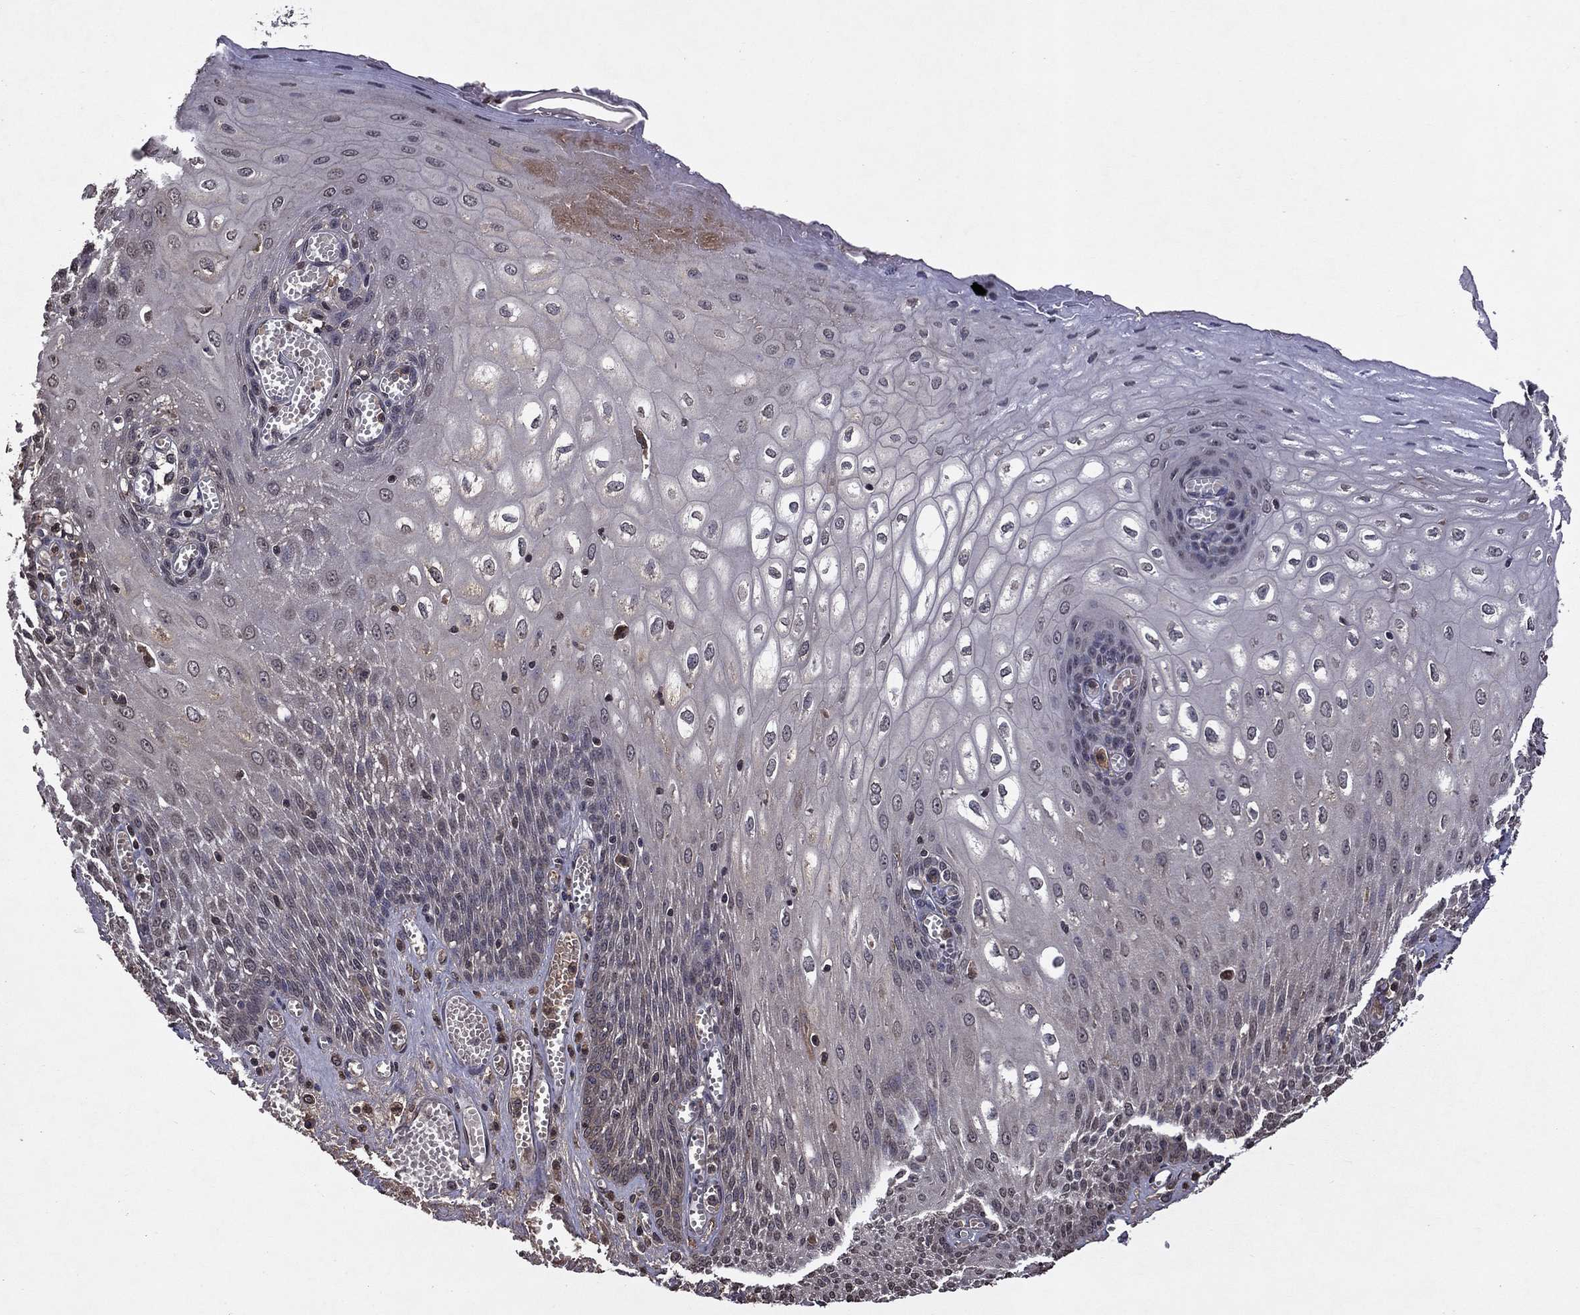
{"staining": {"intensity": "moderate", "quantity": "<25%", "location": "cytoplasmic/membranous"}, "tissue": "esophagus", "cell_type": "Squamous epithelial cells", "image_type": "normal", "snomed": [{"axis": "morphology", "description": "Normal tissue, NOS"}, {"axis": "topography", "description": "Esophagus"}], "caption": "Brown immunohistochemical staining in unremarkable esophagus displays moderate cytoplasmic/membranous positivity in approximately <25% of squamous epithelial cells.", "gene": "NLGN1", "patient": {"sex": "male", "age": 58}}